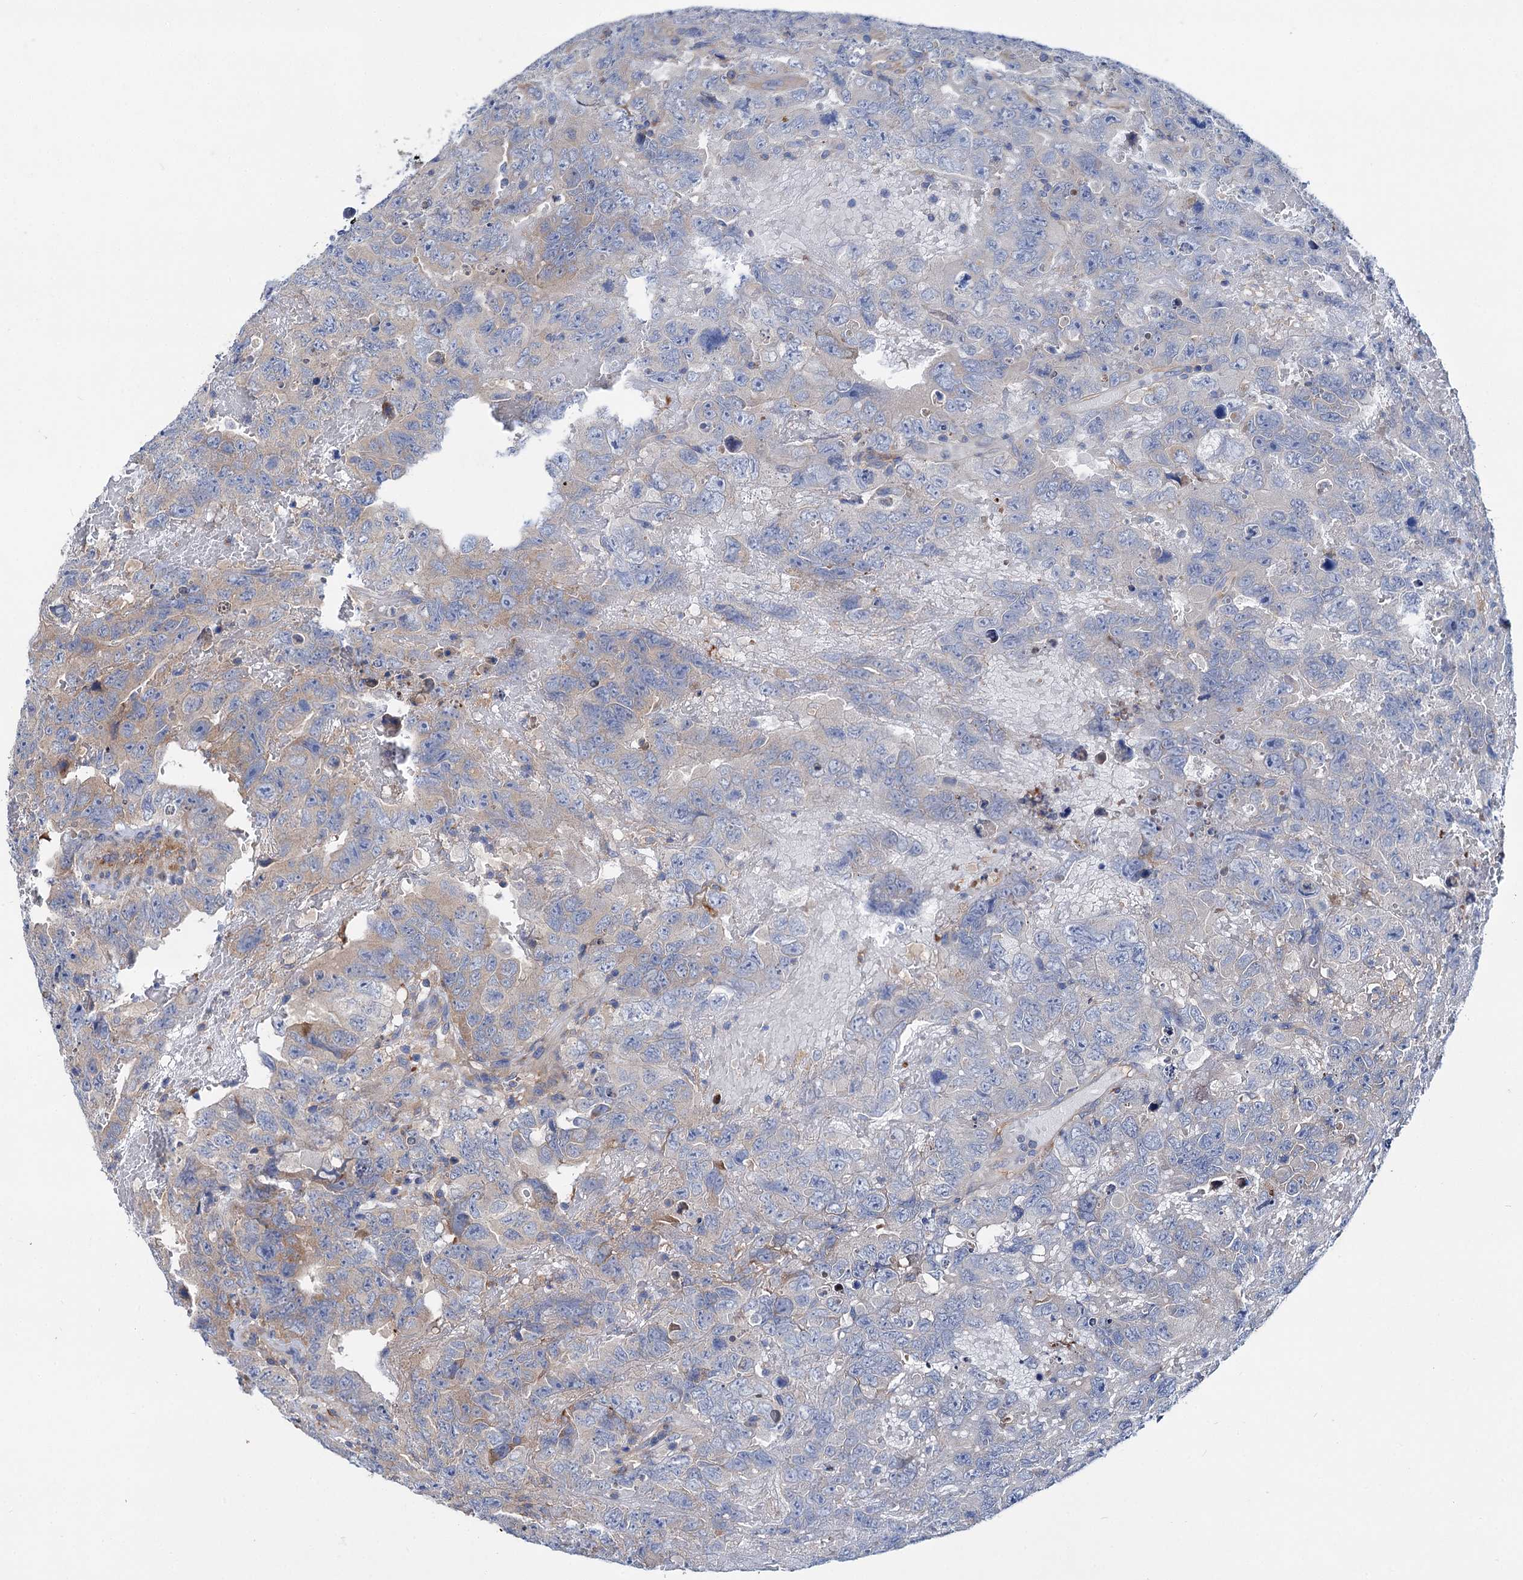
{"staining": {"intensity": "negative", "quantity": "none", "location": "none"}, "tissue": "testis cancer", "cell_type": "Tumor cells", "image_type": "cancer", "snomed": [{"axis": "morphology", "description": "Carcinoma, Embryonal, NOS"}, {"axis": "topography", "description": "Testis"}], "caption": "There is no significant positivity in tumor cells of testis cancer (embryonal carcinoma). (Stains: DAB immunohistochemistry (IHC) with hematoxylin counter stain, Microscopy: brightfield microscopy at high magnification).", "gene": "TRIM55", "patient": {"sex": "male", "age": 45}}